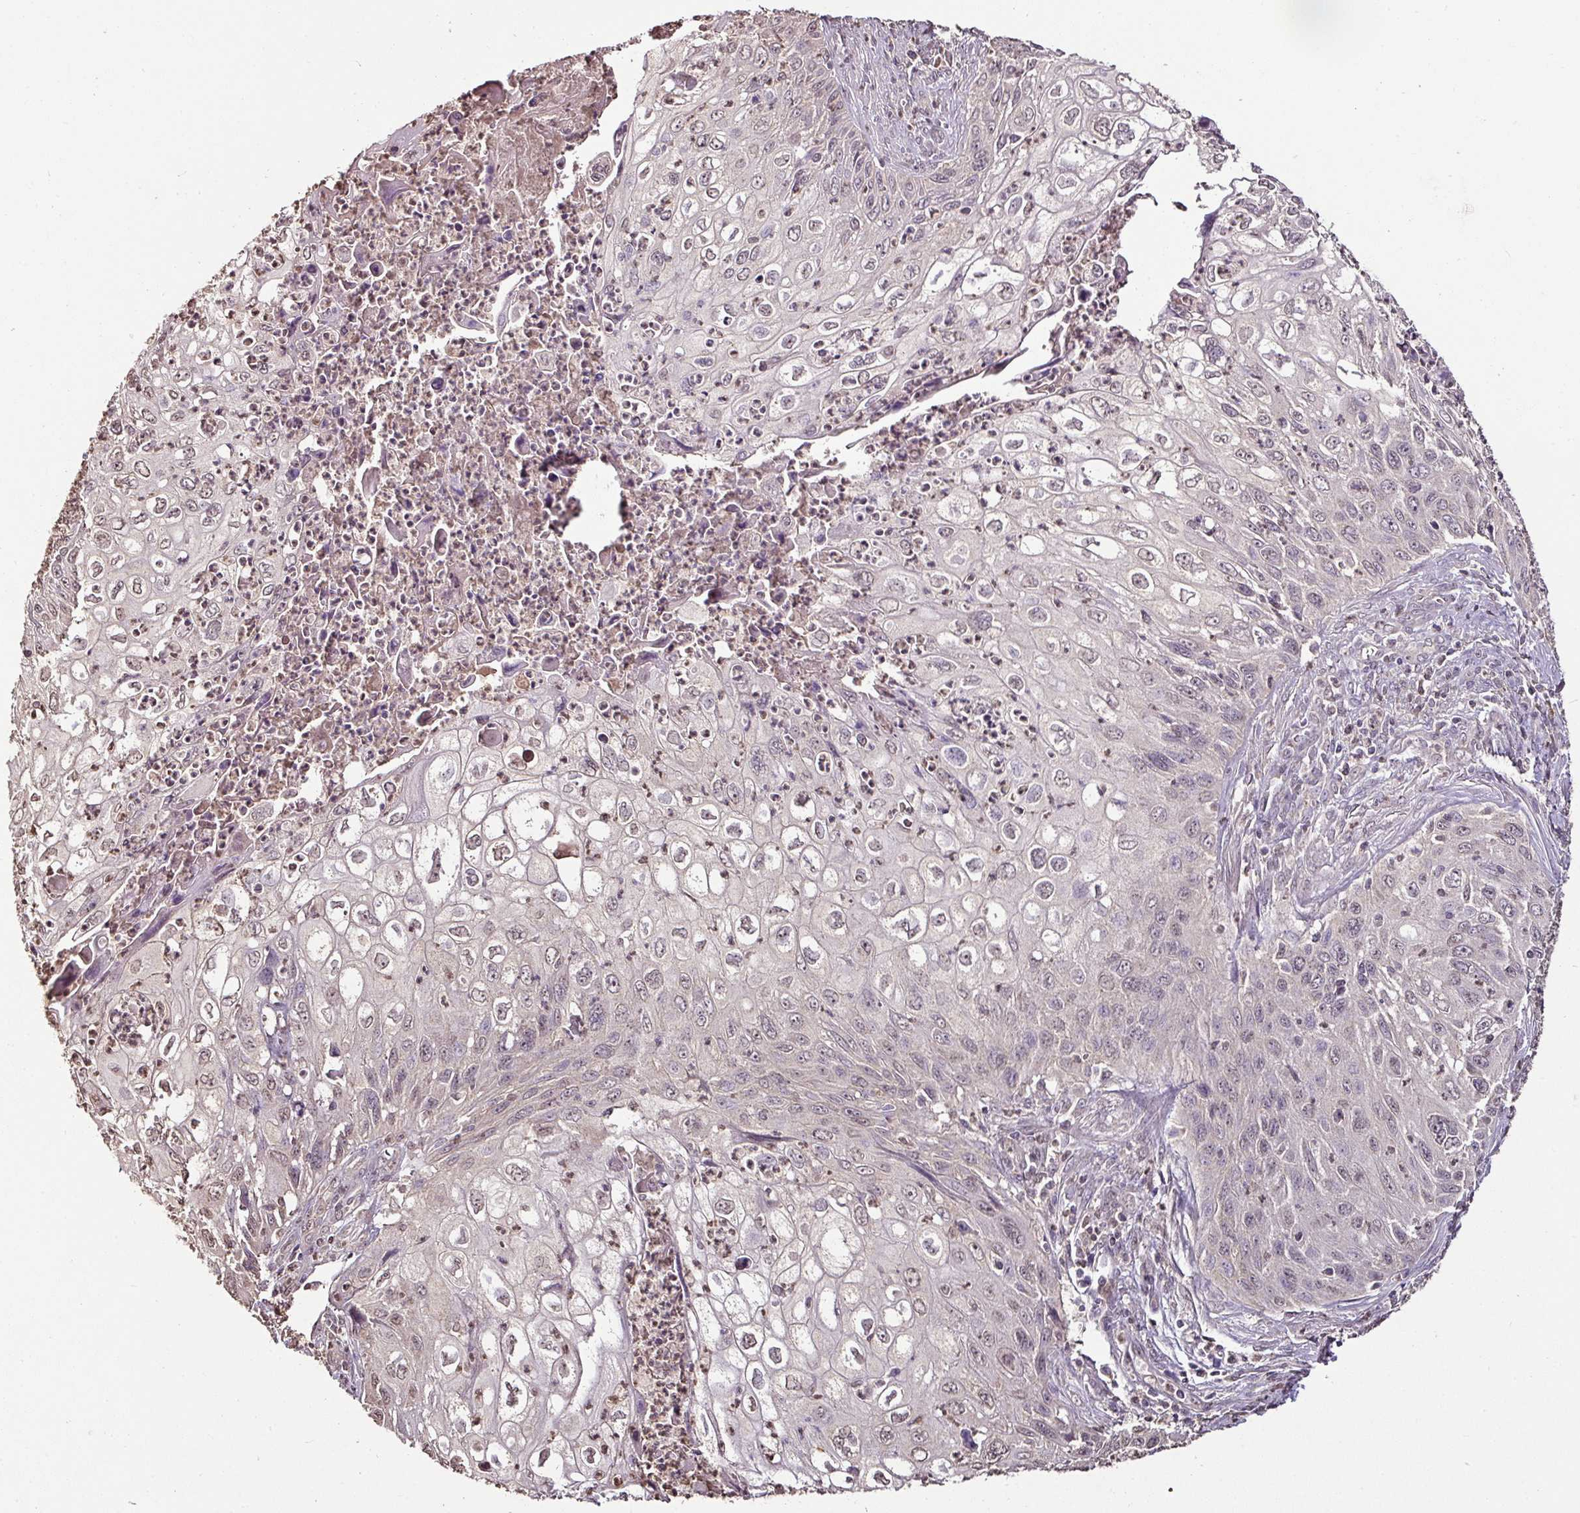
{"staining": {"intensity": "weak", "quantity": "25%-75%", "location": "nuclear"}, "tissue": "cervical cancer", "cell_type": "Tumor cells", "image_type": "cancer", "snomed": [{"axis": "morphology", "description": "Squamous cell carcinoma, NOS"}, {"axis": "topography", "description": "Cervix"}], "caption": "Squamous cell carcinoma (cervical) stained for a protein (brown) shows weak nuclear positive positivity in about 25%-75% of tumor cells.", "gene": "RPL38", "patient": {"sex": "female", "age": 70}}